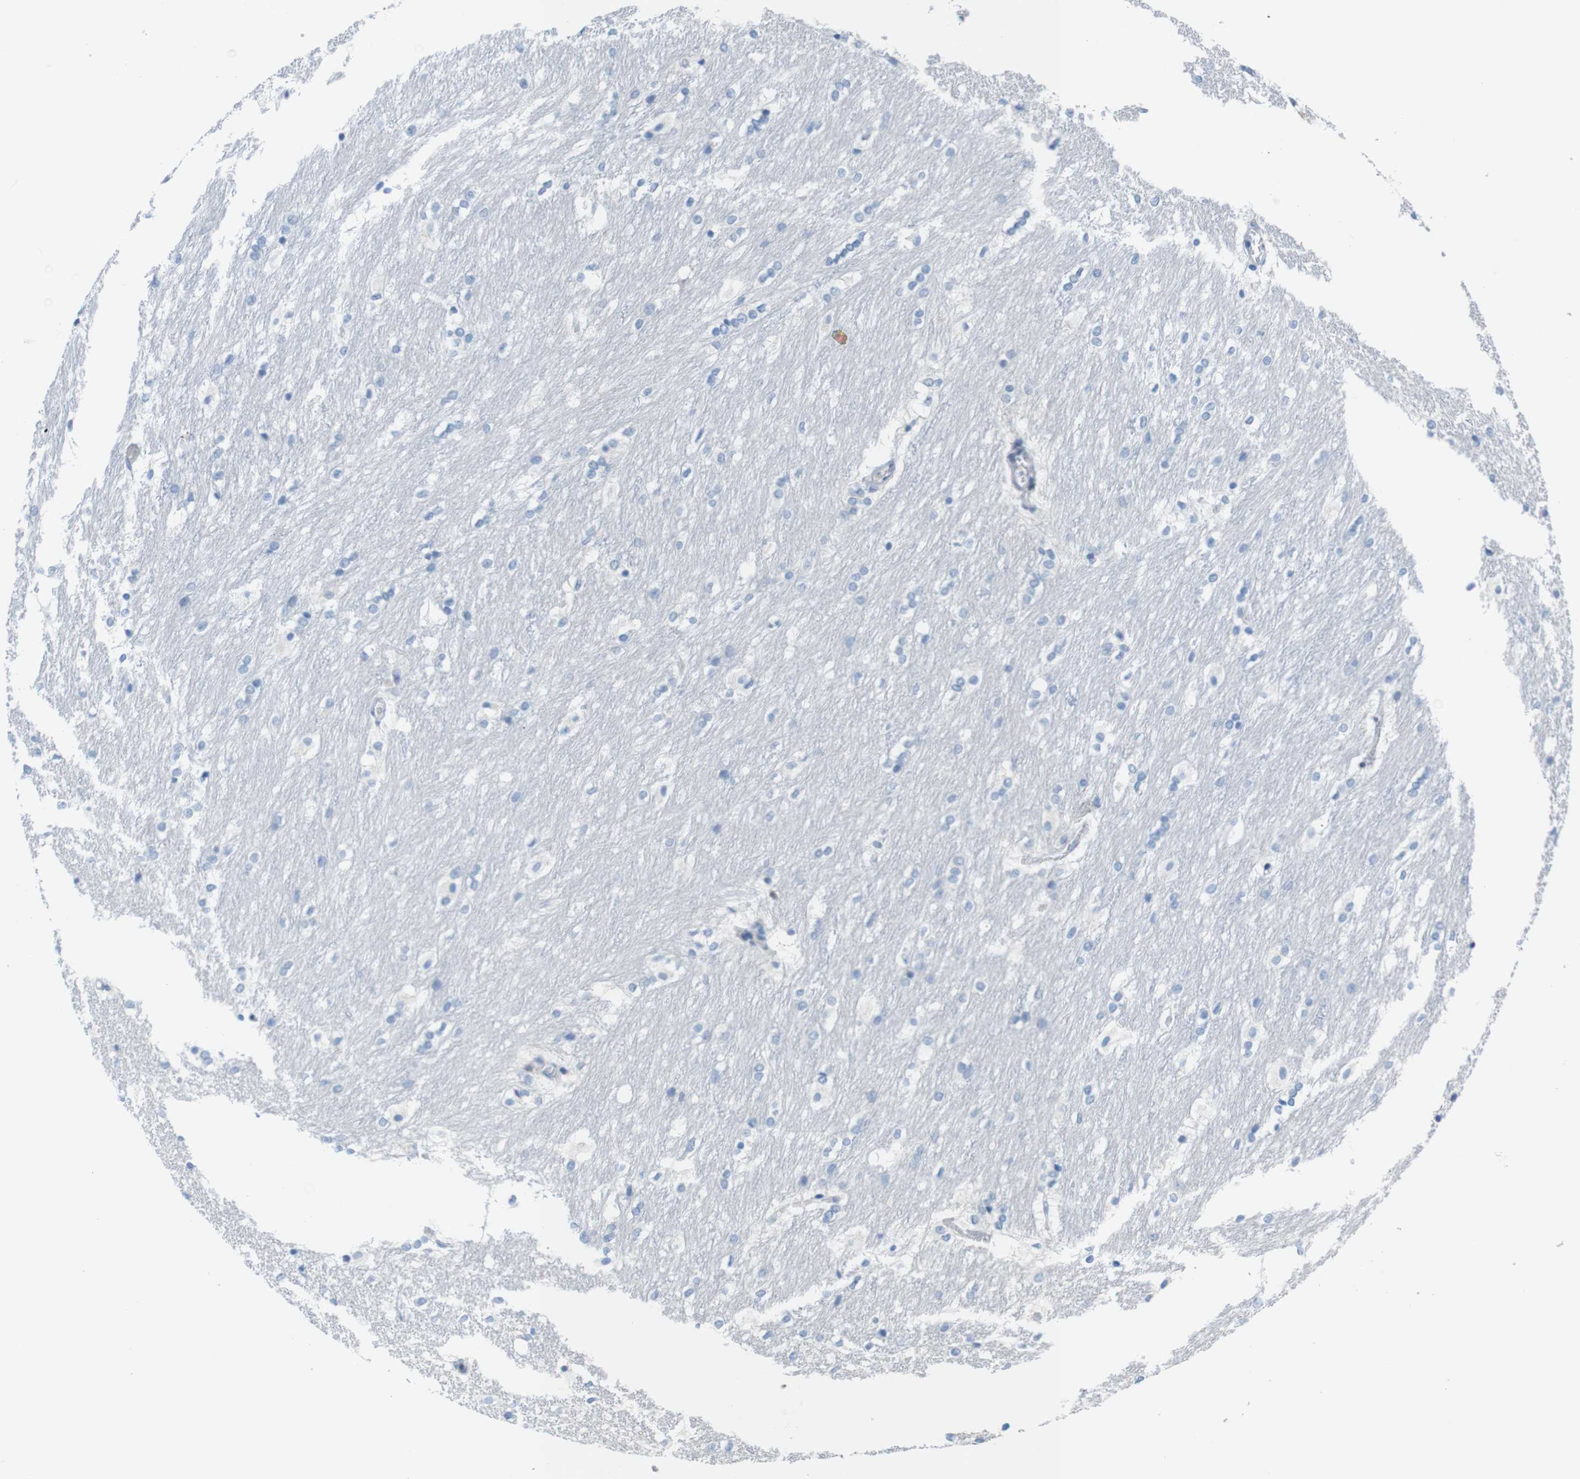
{"staining": {"intensity": "negative", "quantity": "none", "location": "none"}, "tissue": "caudate", "cell_type": "Glial cells", "image_type": "normal", "snomed": [{"axis": "morphology", "description": "Normal tissue, NOS"}, {"axis": "topography", "description": "Lateral ventricle wall"}], "caption": "An immunohistochemistry (IHC) photomicrograph of normal caudate is shown. There is no staining in glial cells of caudate. (IHC, brightfield microscopy, high magnification).", "gene": "CD5", "patient": {"sex": "female", "age": 19}}